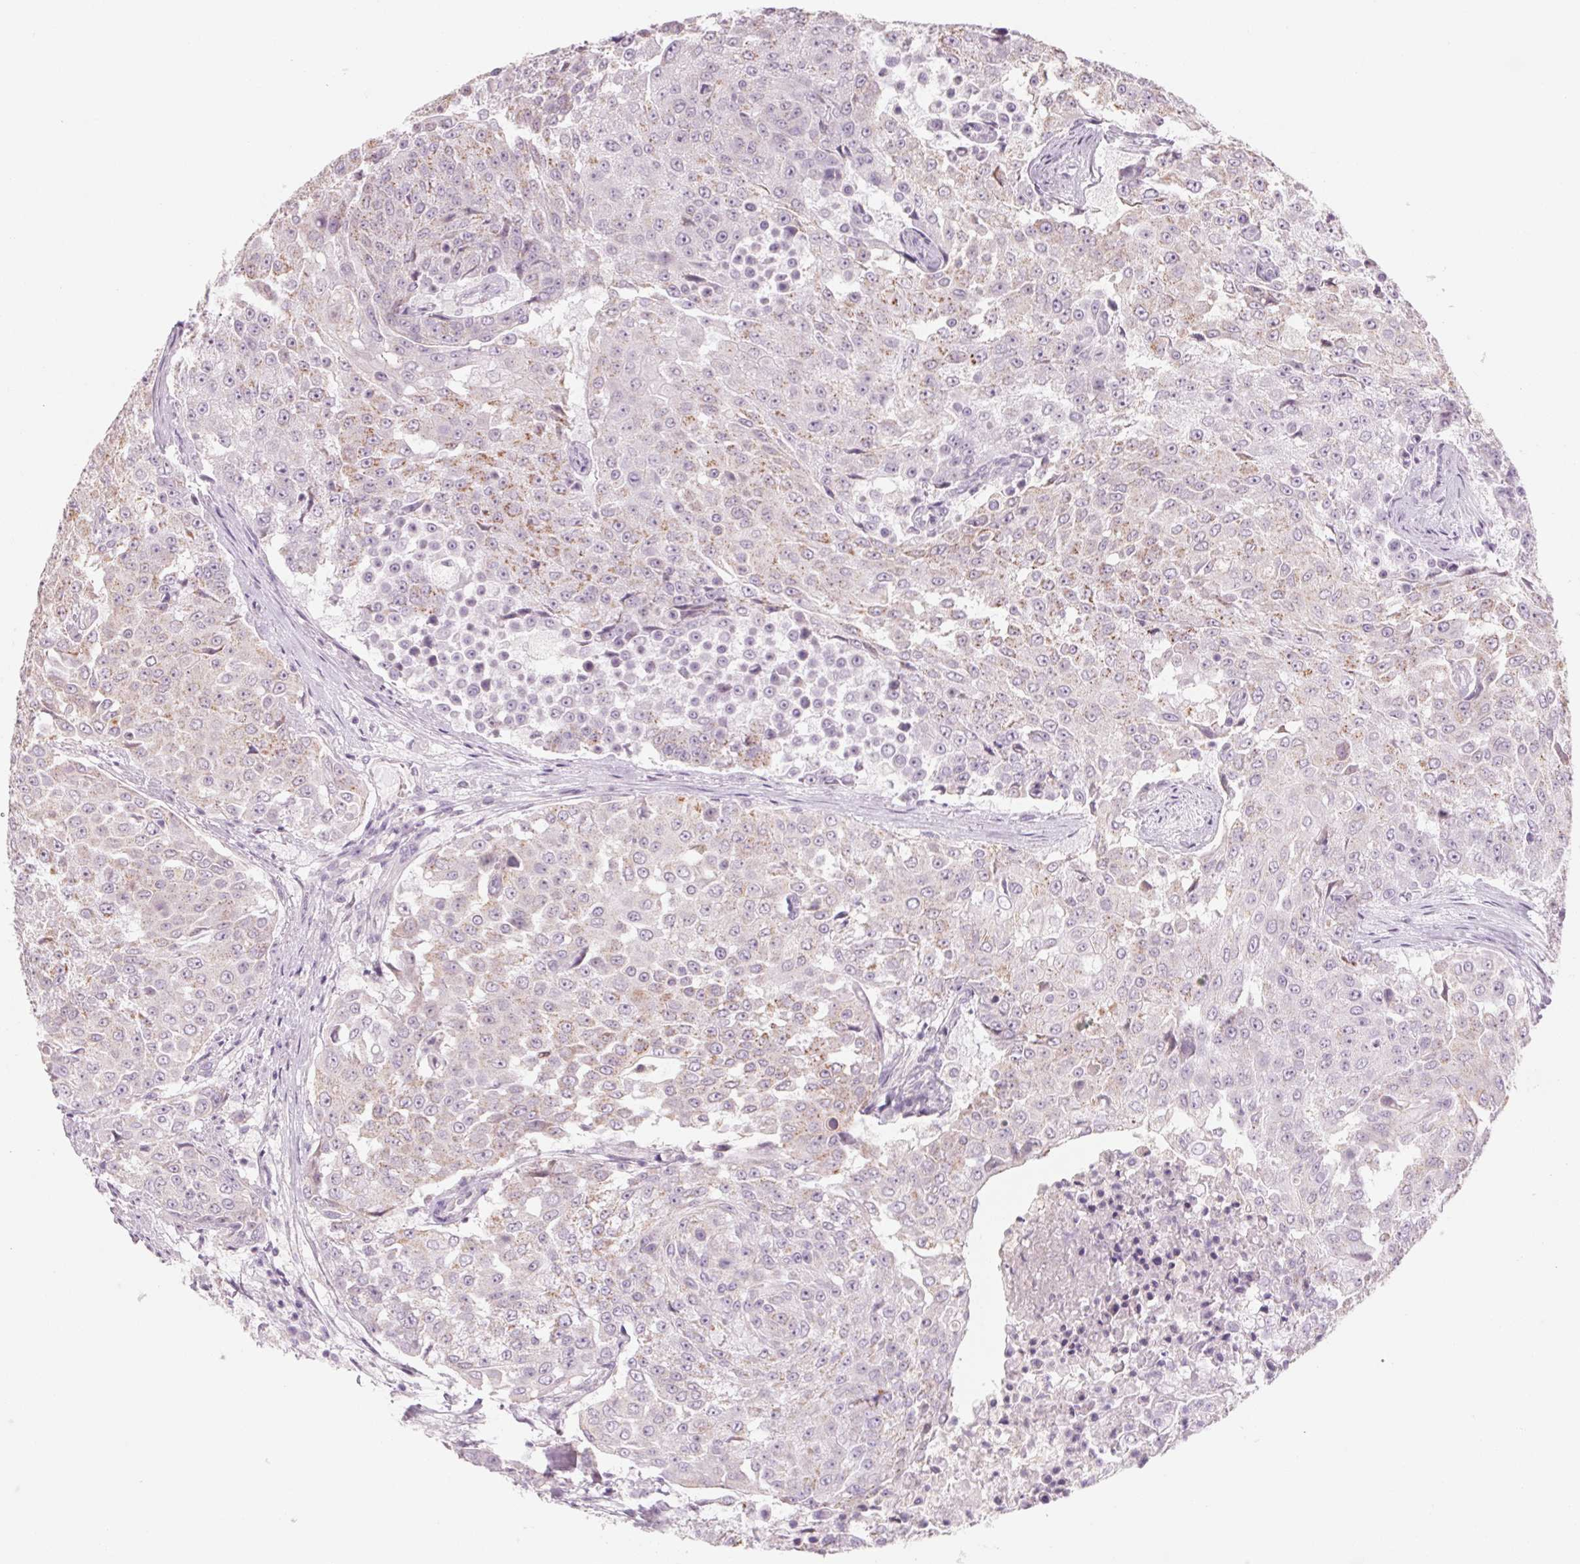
{"staining": {"intensity": "weak", "quantity": "<25%", "location": "cytoplasmic/membranous"}, "tissue": "urothelial cancer", "cell_type": "Tumor cells", "image_type": "cancer", "snomed": [{"axis": "morphology", "description": "Urothelial carcinoma, High grade"}, {"axis": "topography", "description": "Urinary bladder"}], "caption": "There is no significant expression in tumor cells of urothelial cancer.", "gene": "POU1F1", "patient": {"sex": "female", "age": 63}}